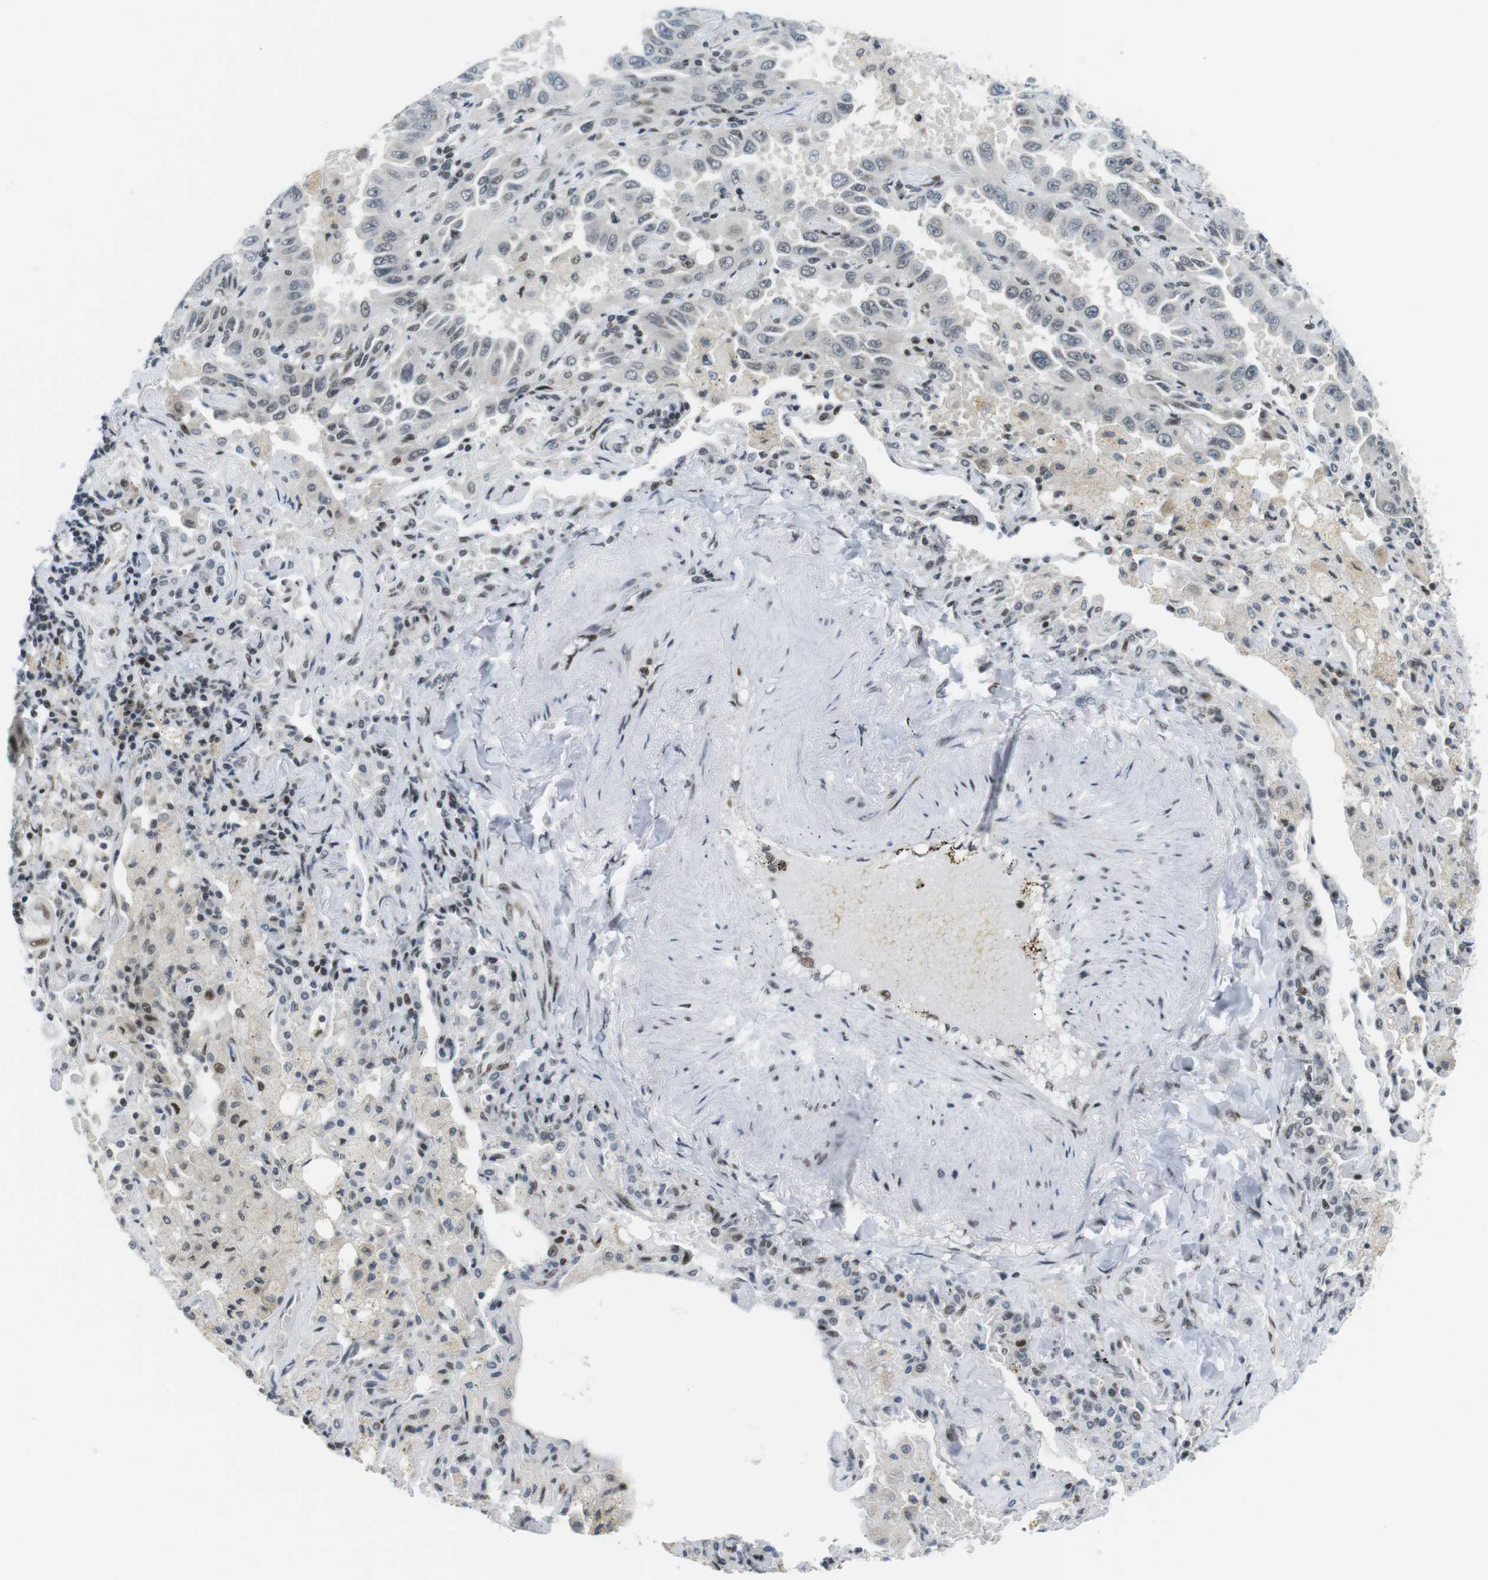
{"staining": {"intensity": "weak", "quantity": "<25%", "location": "nuclear"}, "tissue": "lung cancer", "cell_type": "Tumor cells", "image_type": "cancer", "snomed": [{"axis": "morphology", "description": "Adenocarcinoma, NOS"}, {"axis": "topography", "description": "Lung"}], "caption": "Lung cancer was stained to show a protein in brown. There is no significant expression in tumor cells.", "gene": "CDC27", "patient": {"sex": "male", "age": 64}}